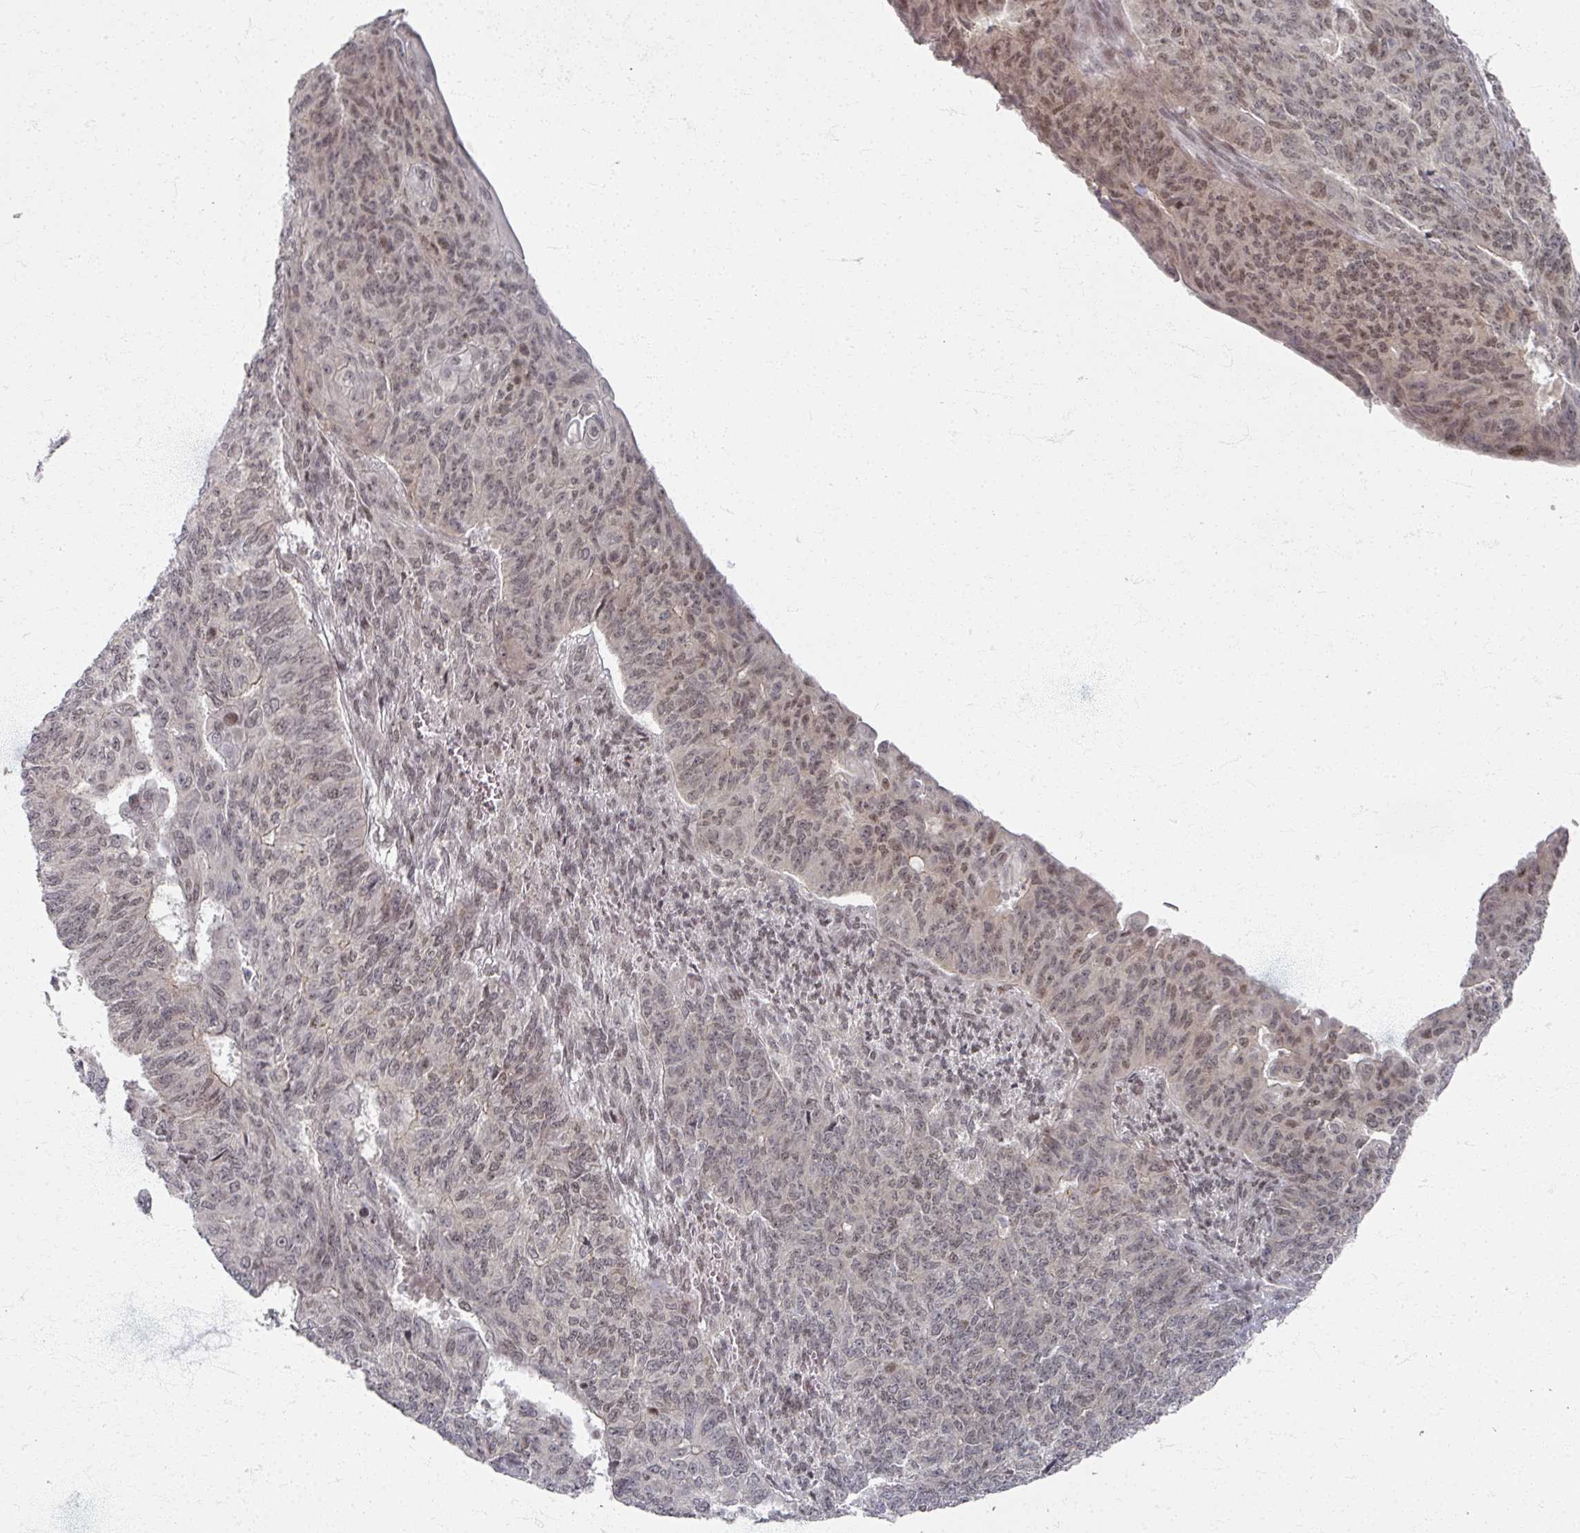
{"staining": {"intensity": "moderate", "quantity": ">75%", "location": "nuclear"}, "tissue": "endometrial cancer", "cell_type": "Tumor cells", "image_type": "cancer", "snomed": [{"axis": "morphology", "description": "Adenocarcinoma, NOS"}, {"axis": "topography", "description": "Endometrium"}], "caption": "Tumor cells show medium levels of moderate nuclear staining in about >75% of cells in human adenocarcinoma (endometrial).", "gene": "PSKH1", "patient": {"sex": "female", "age": 32}}